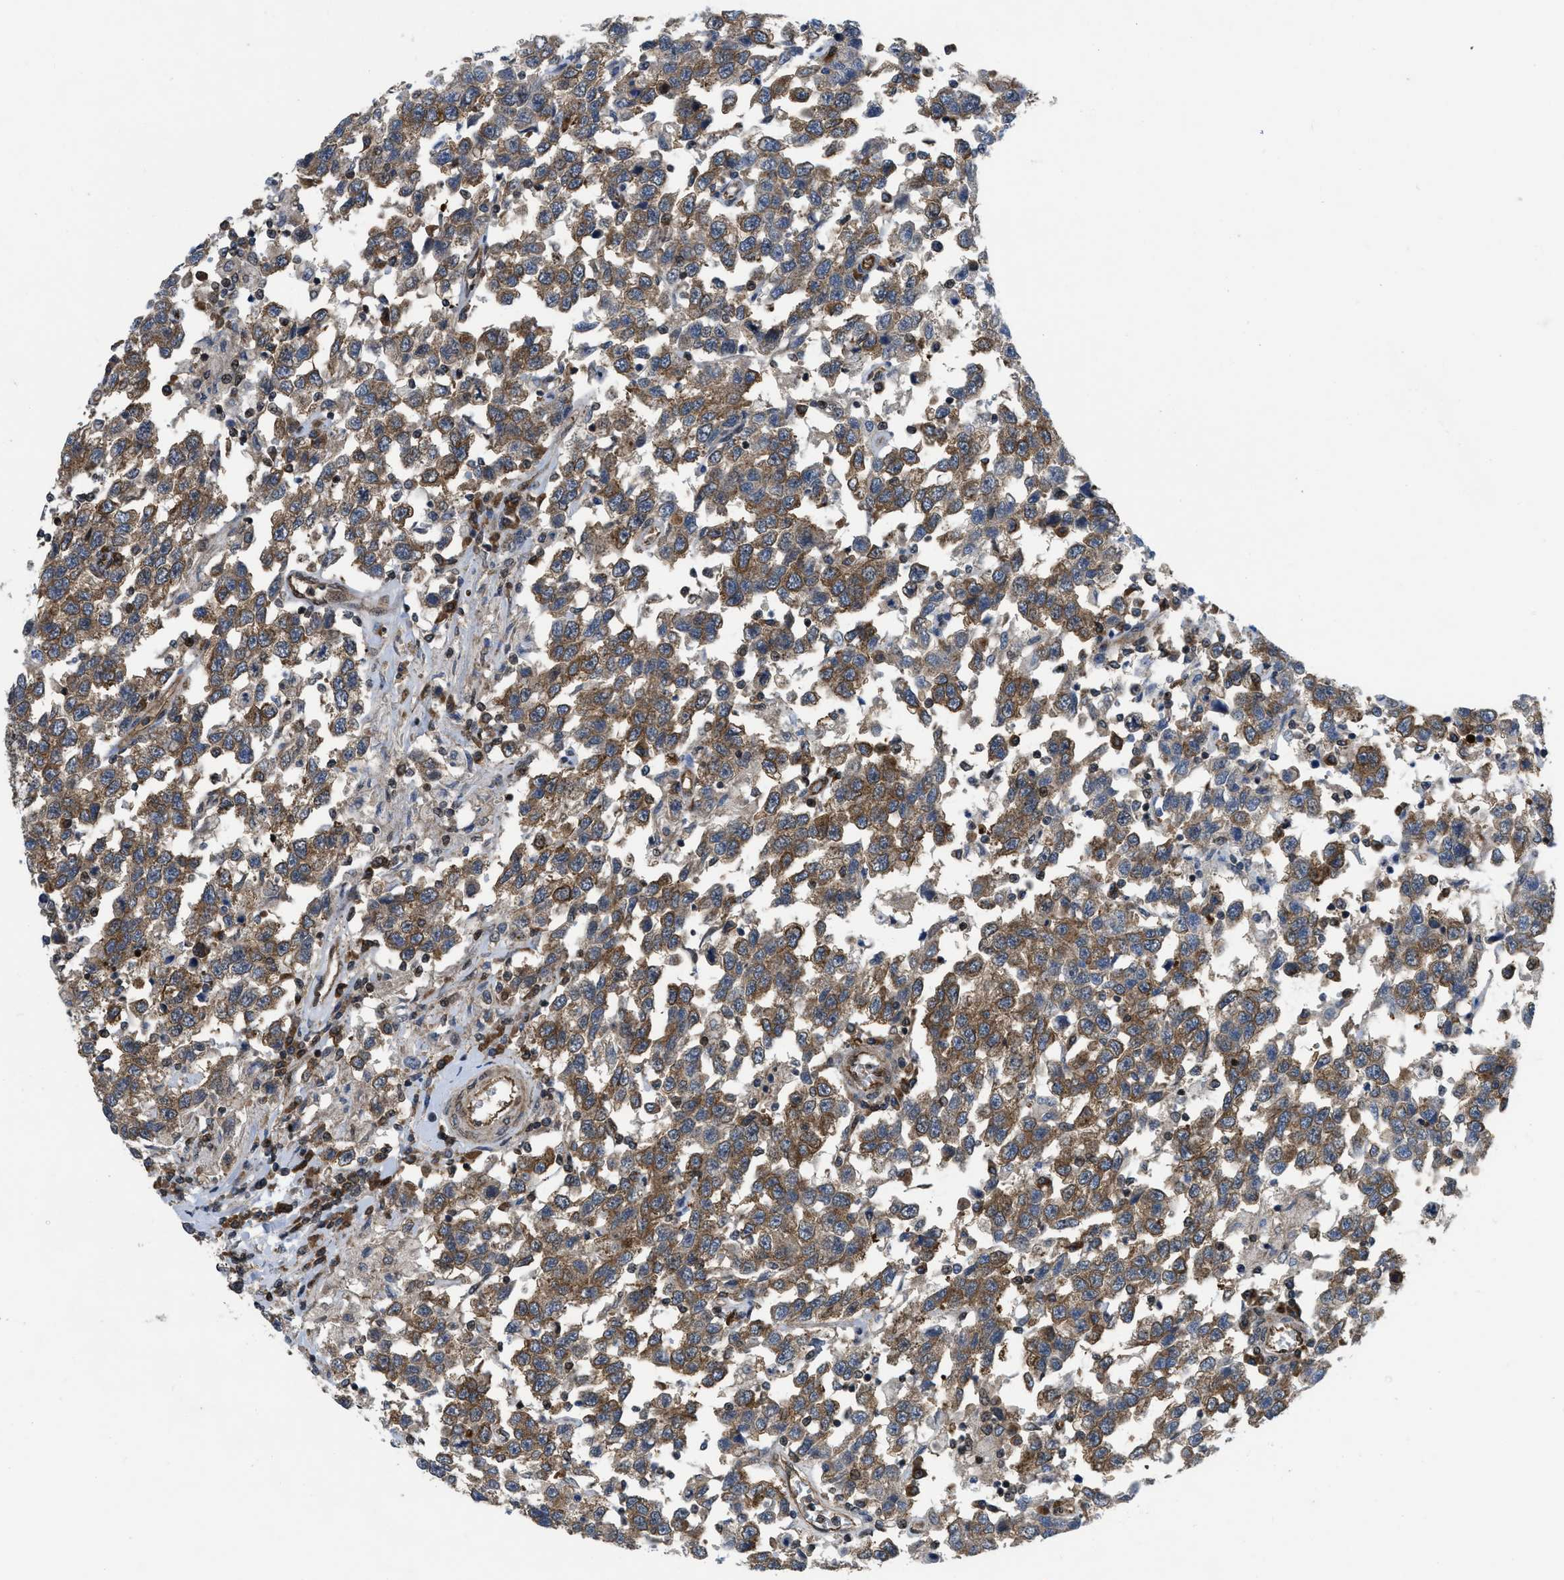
{"staining": {"intensity": "moderate", "quantity": ">75%", "location": "cytoplasmic/membranous"}, "tissue": "testis cancer", "cell_type": "Tumor cells", "image_type": "cancer", "snomed": [{"axis": "morphology", "description": "Seminoma, NOS"}, {"axis": "topography", "description": "Testis"}], "caption": "Moderate cytoplasmic/membranous positivity for a protein is identified in about >75% of tumor cells of testis seminoma using immunohistochemistry (IHC).", "gene": "PPP2CB", "patient": {"sex": "male", "age": 41}}